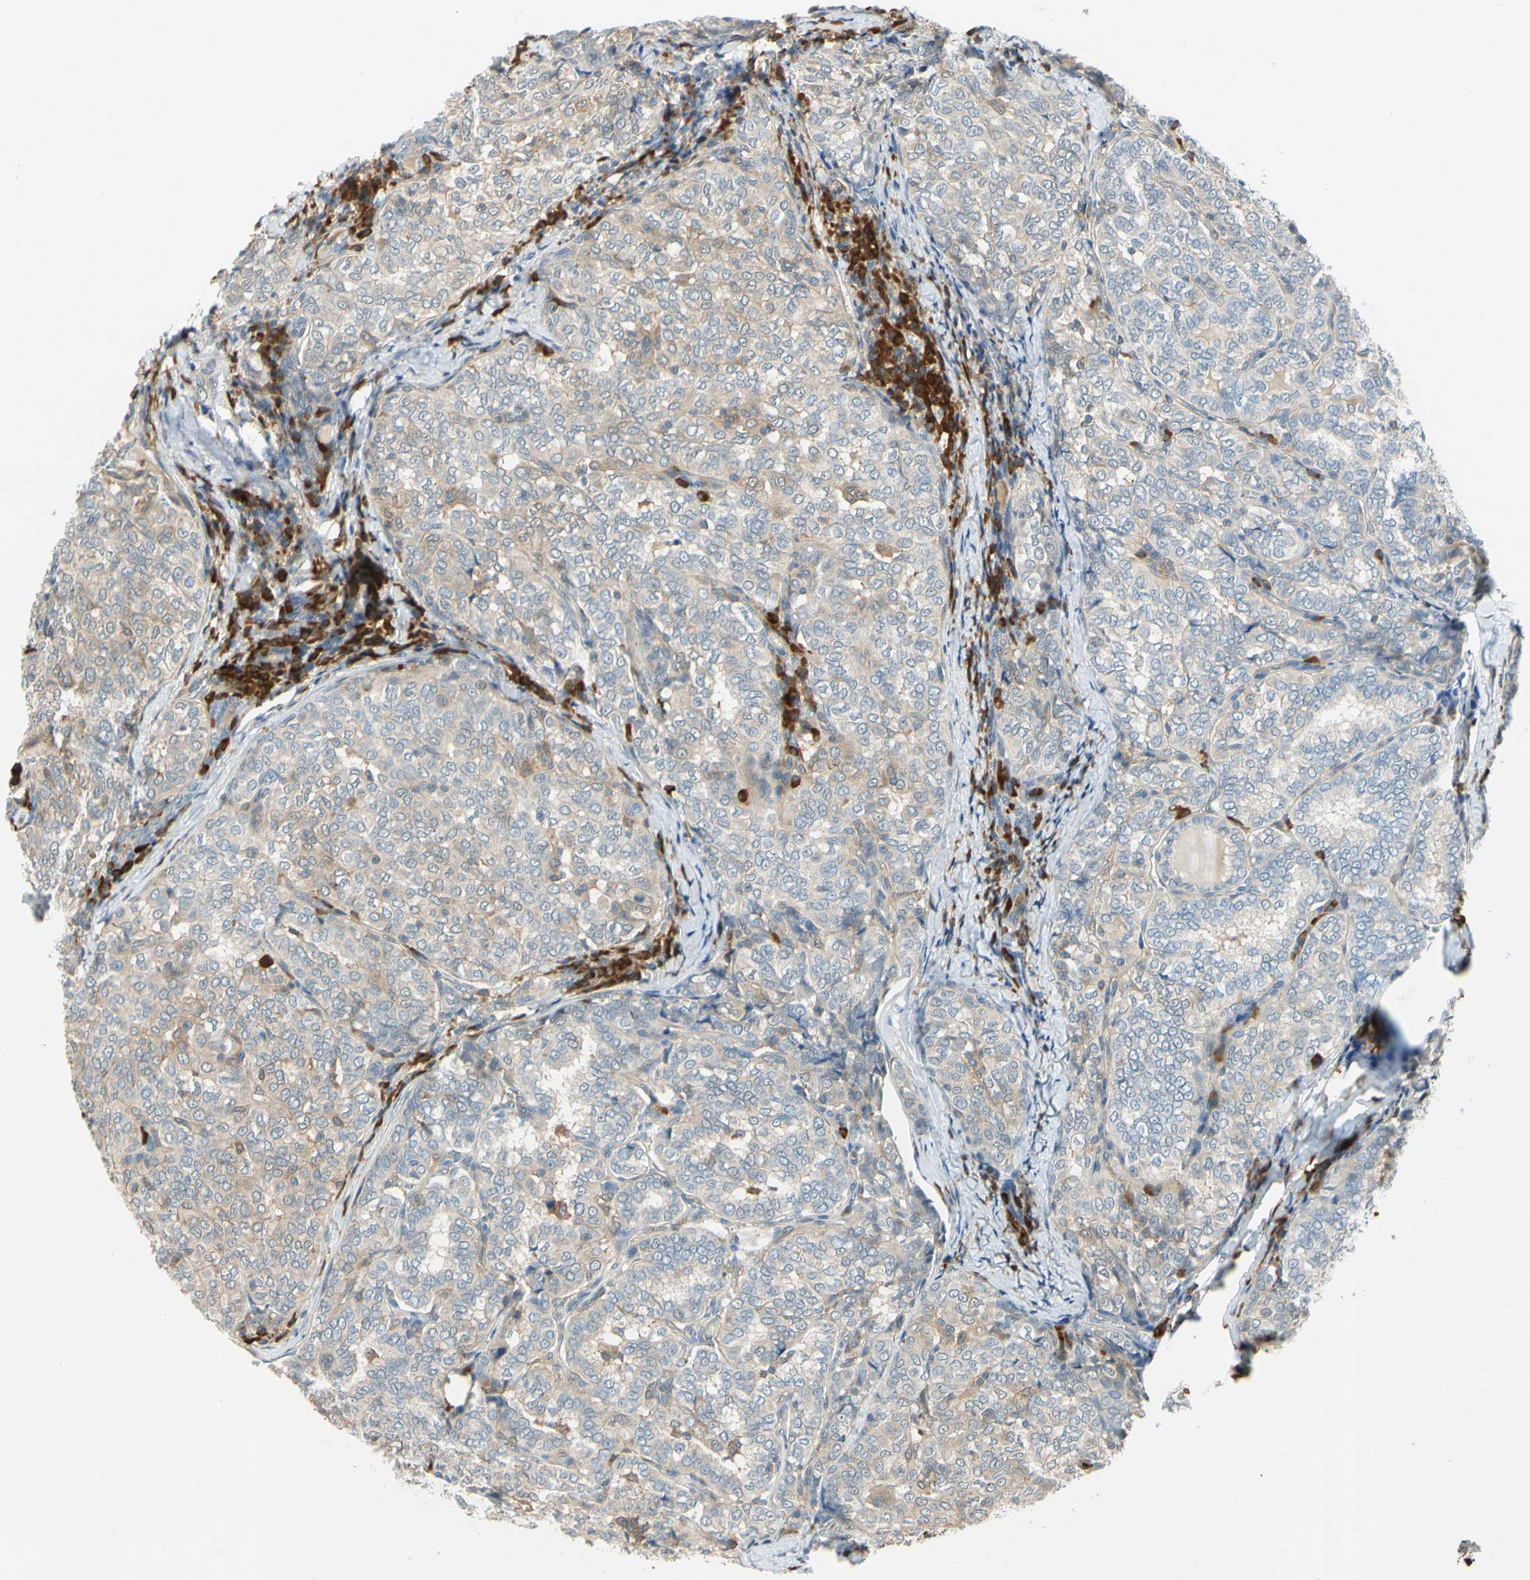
{"staining": {"intensity": "weak", "quantity": ">75%", "location": "cytoplasmic/membranous"}, "tissue": "thyroid cancer", "cell_type": "Tumor cells", "image_type": "cancer", "snomed": [{"axis": "morphology", "description": "Normal tissue, NOS"}, {"axis": "morphology", "description": "Papillary adenocarcinoma, NOS"}, {"axis": "topography", "description": "Thyroid gland"}], "caption": "Protein staining exhibits weak cytoplasmic/membranous expression in approximately >75% of tumor cells in thyroid cancer. Nuclei are stained in blue.", "gene": "WIPI1", "patient": {"sex": "female", "age": 30}}